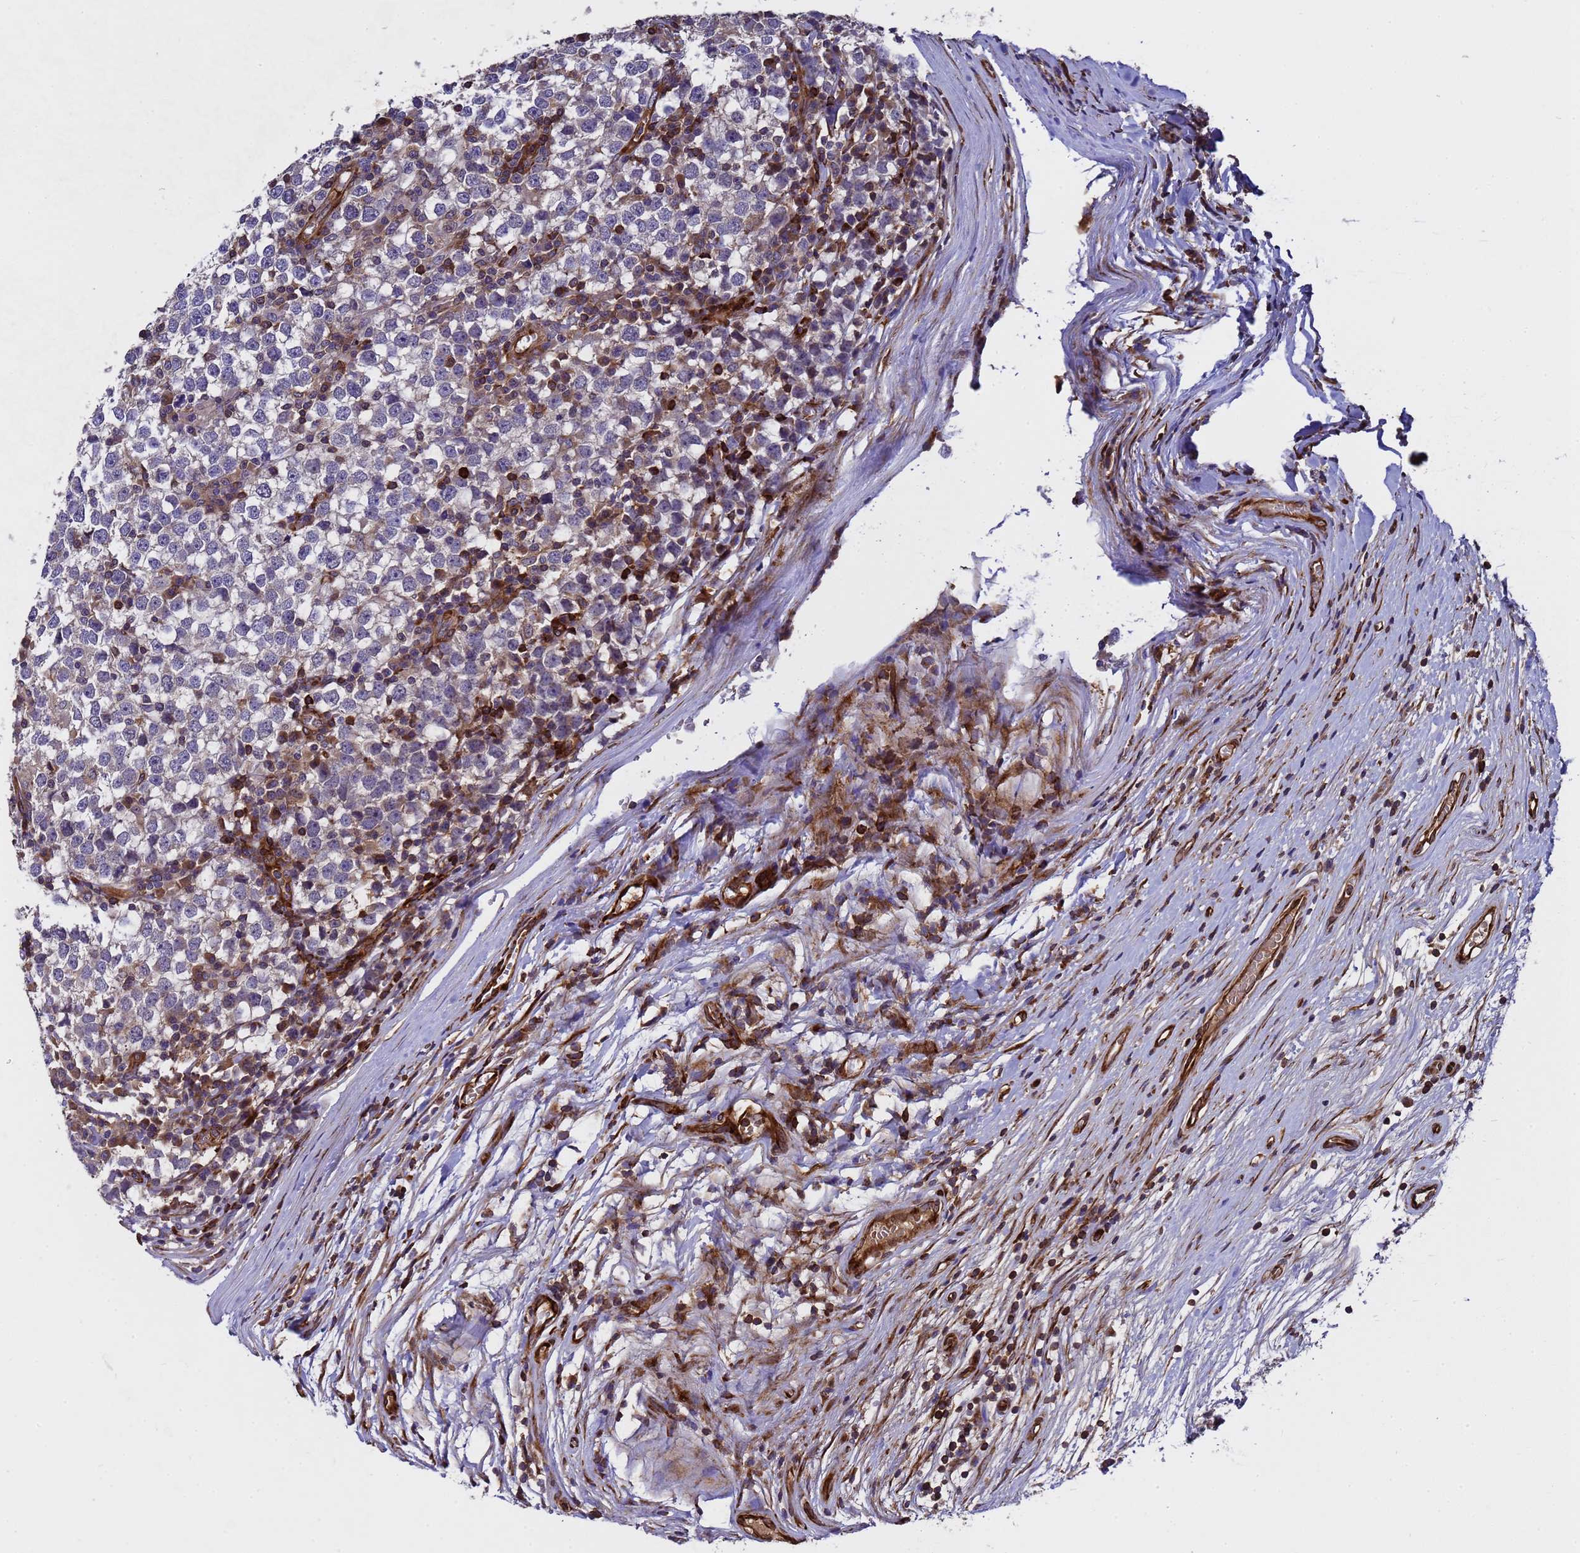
{"staining": {"intensity": "negative", "quantity": "none", "location": "none"}, "tissue": "testis cancer", "cell_type": "Tumor cells", "image_type": "cancer", "snomed": [{"axis": "morphology", "description": "Seminoma, NOS"}, {"axis": "topography", "description": "Testis"}], "caption": "Tumor cells show no significant protein expression in testis cancer.", "gene": "MOCS1", "patient": {"sex": "male", "age": 65}}